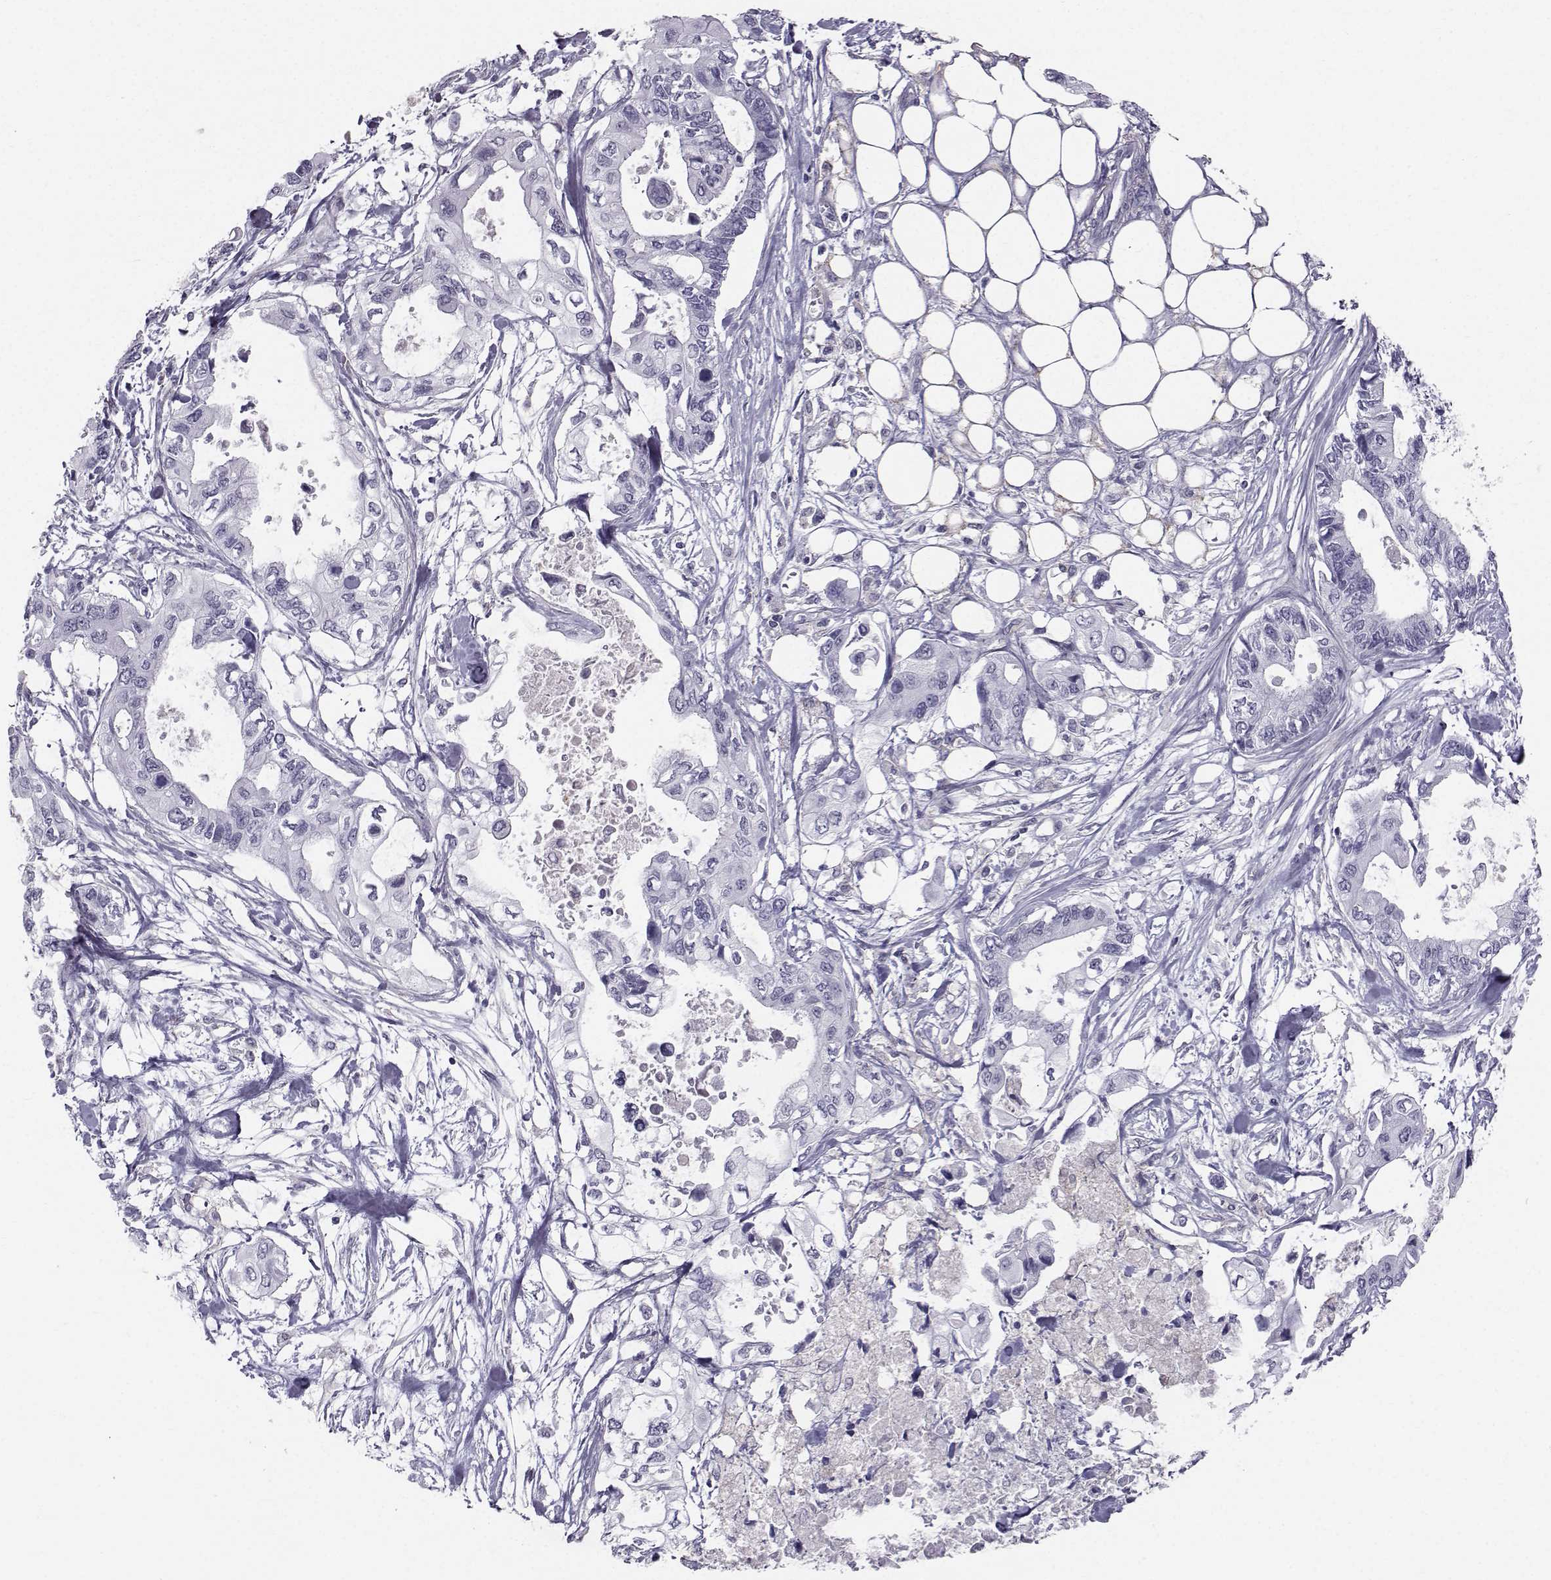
{"staining": {"intensity": "negative", "quantity": "none", "location": "none"}, "tissue": "pancreatic cancer", "cell_type": "Tumor cells", "image_type": "cancer", "snomed": [{"axis": "morphology", "description": "Adenocarcinoma, NOS"}, {"axis": "topography", "description": "Pancreas"}], "caption": "Histopathology image shows no protein positivity in tumor cells of pancreatic cancer tissue. (IHC, brightfield microscopy, high magnification).", "gene": "SPDYE4", "patient": {"sex": "female", "age": 63}}